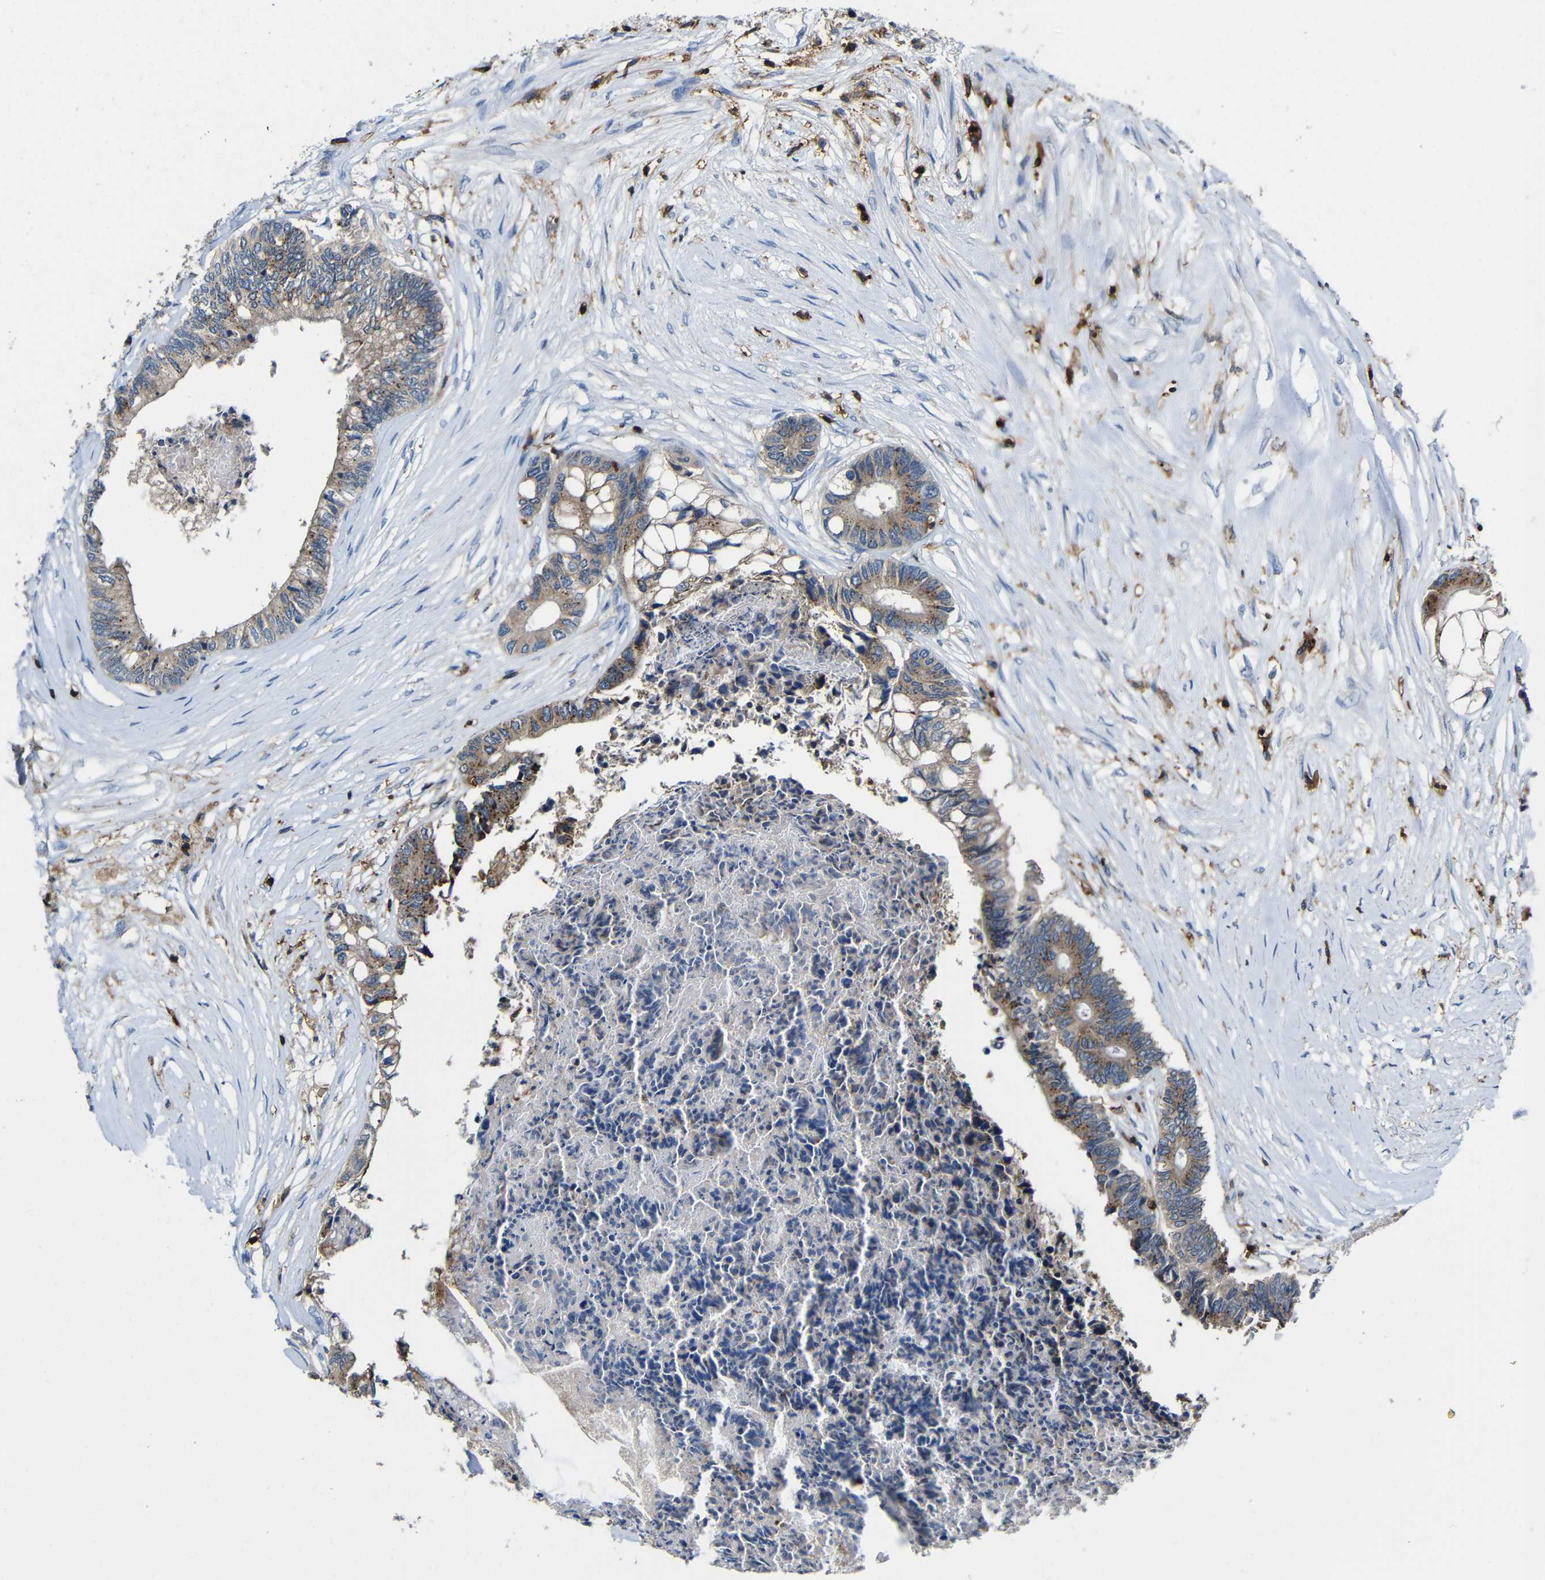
{"staining": {"intensity": "moderate", "quantity": ">75%", "location": "cytoplasmic/membranous"}, "tissue": "colorectal cancer", "cell_type": "Tumor cells", "image_type": "cancer", "snomed": [{"axis": "morphology", "description": "Adenocarcinoma, NOS"}, {"axis": "topography", "description": "Rectum"}], "caption": "Protein expression analysis of colorectal cancer reveals moderate cytoplasmic/membranous expression in approximately >75% of tumor cells.", "gene": "P2RY12", "patient": {"sex": "male", "age": 63}}